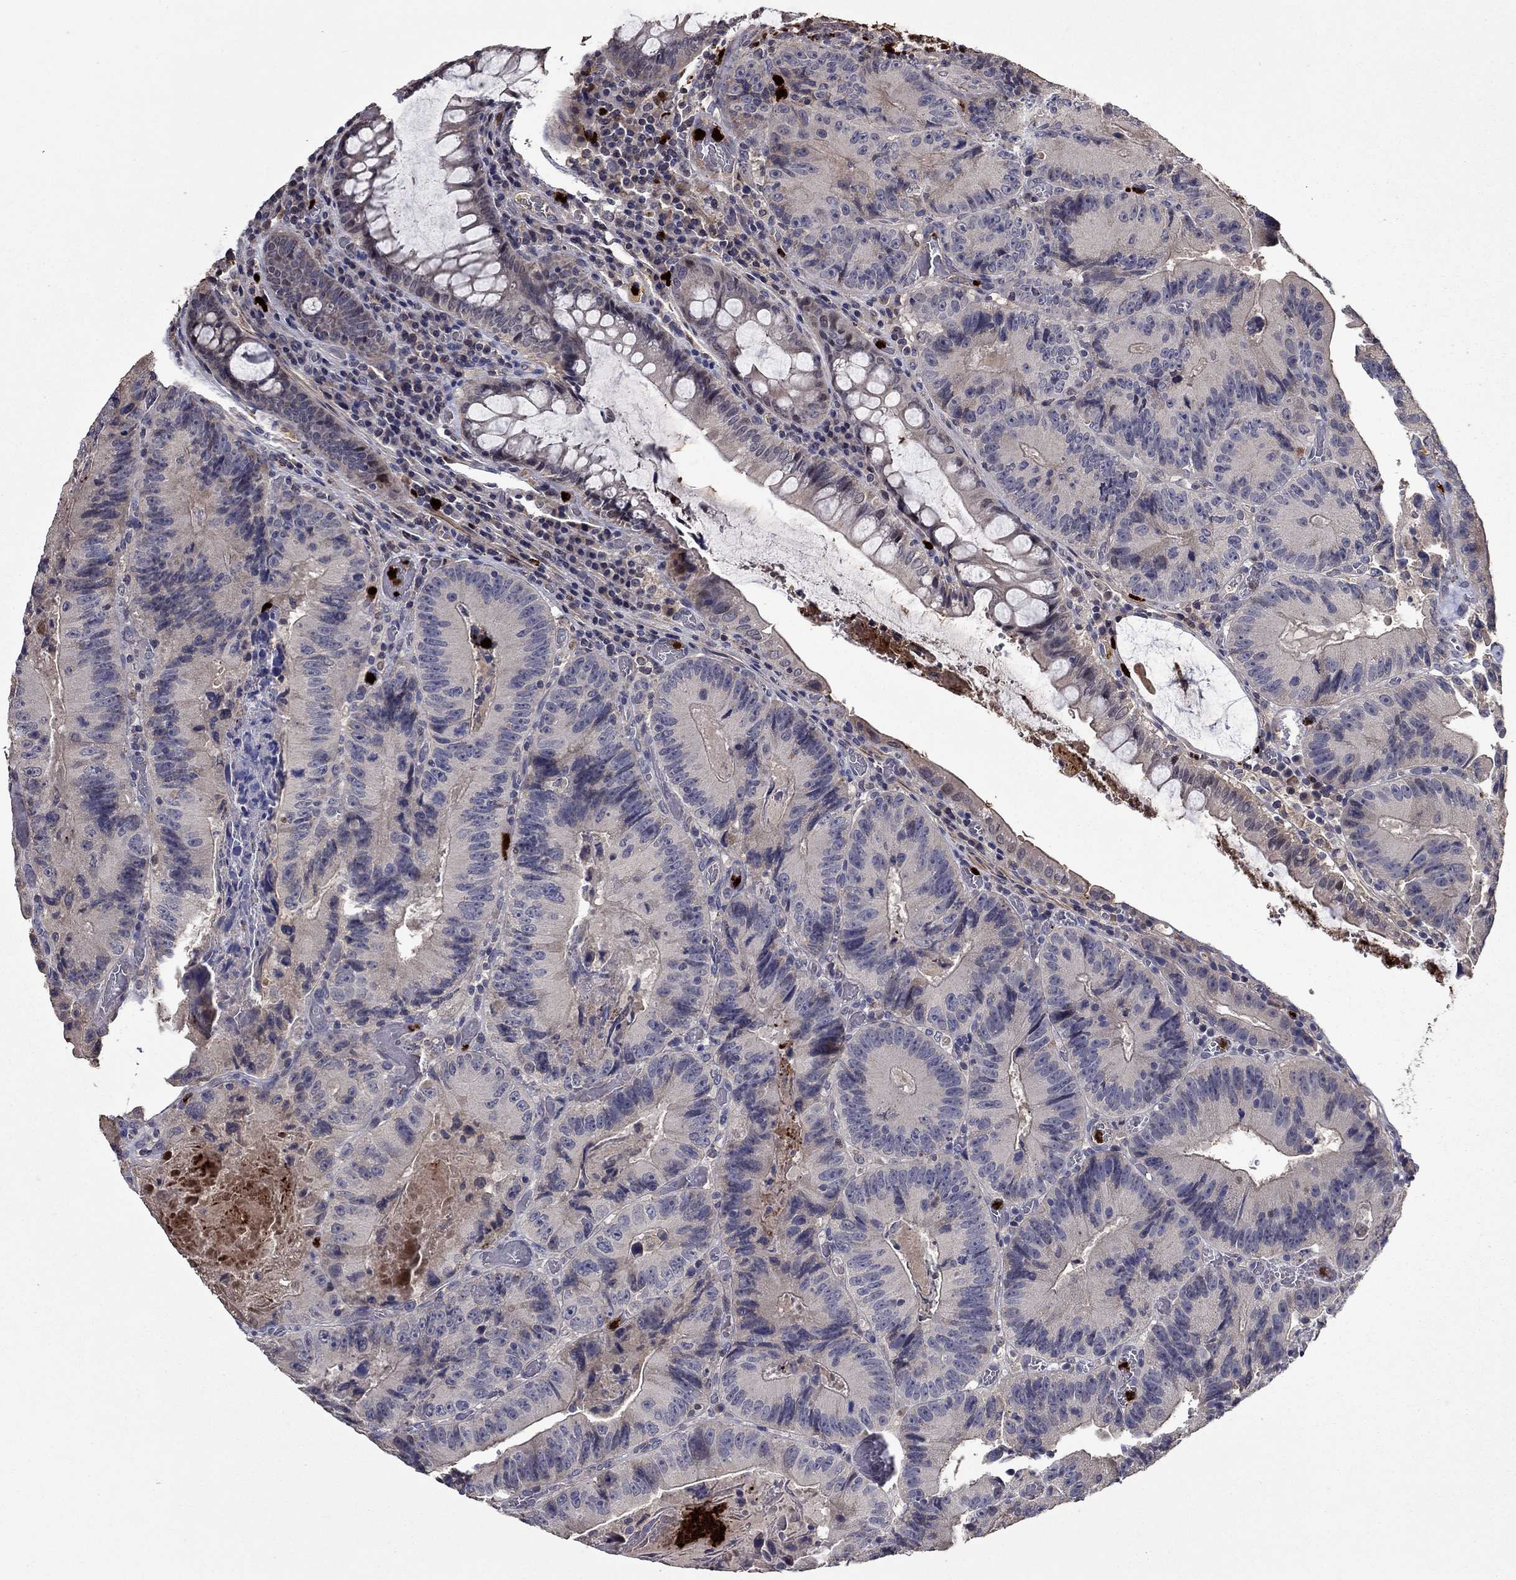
{"staining": {"intensity": "negative", "quantity": "none", "location": "none"}, "tissue": "colorectal cancer", "cell_type": "Tumor cells", "image_type": "cancer", "snomed": [{"axis": "morphology", "description": "Adenocarcinoma, NOS"}, {"axis": "topography", "description": "Colon"}], "caption": "DAB immunohistochemical staining of human colorectal cancer exhibits no significant expression in tumor cells.", "gene": "SATB1", "patient": {"sex": "female", "age": 86}}